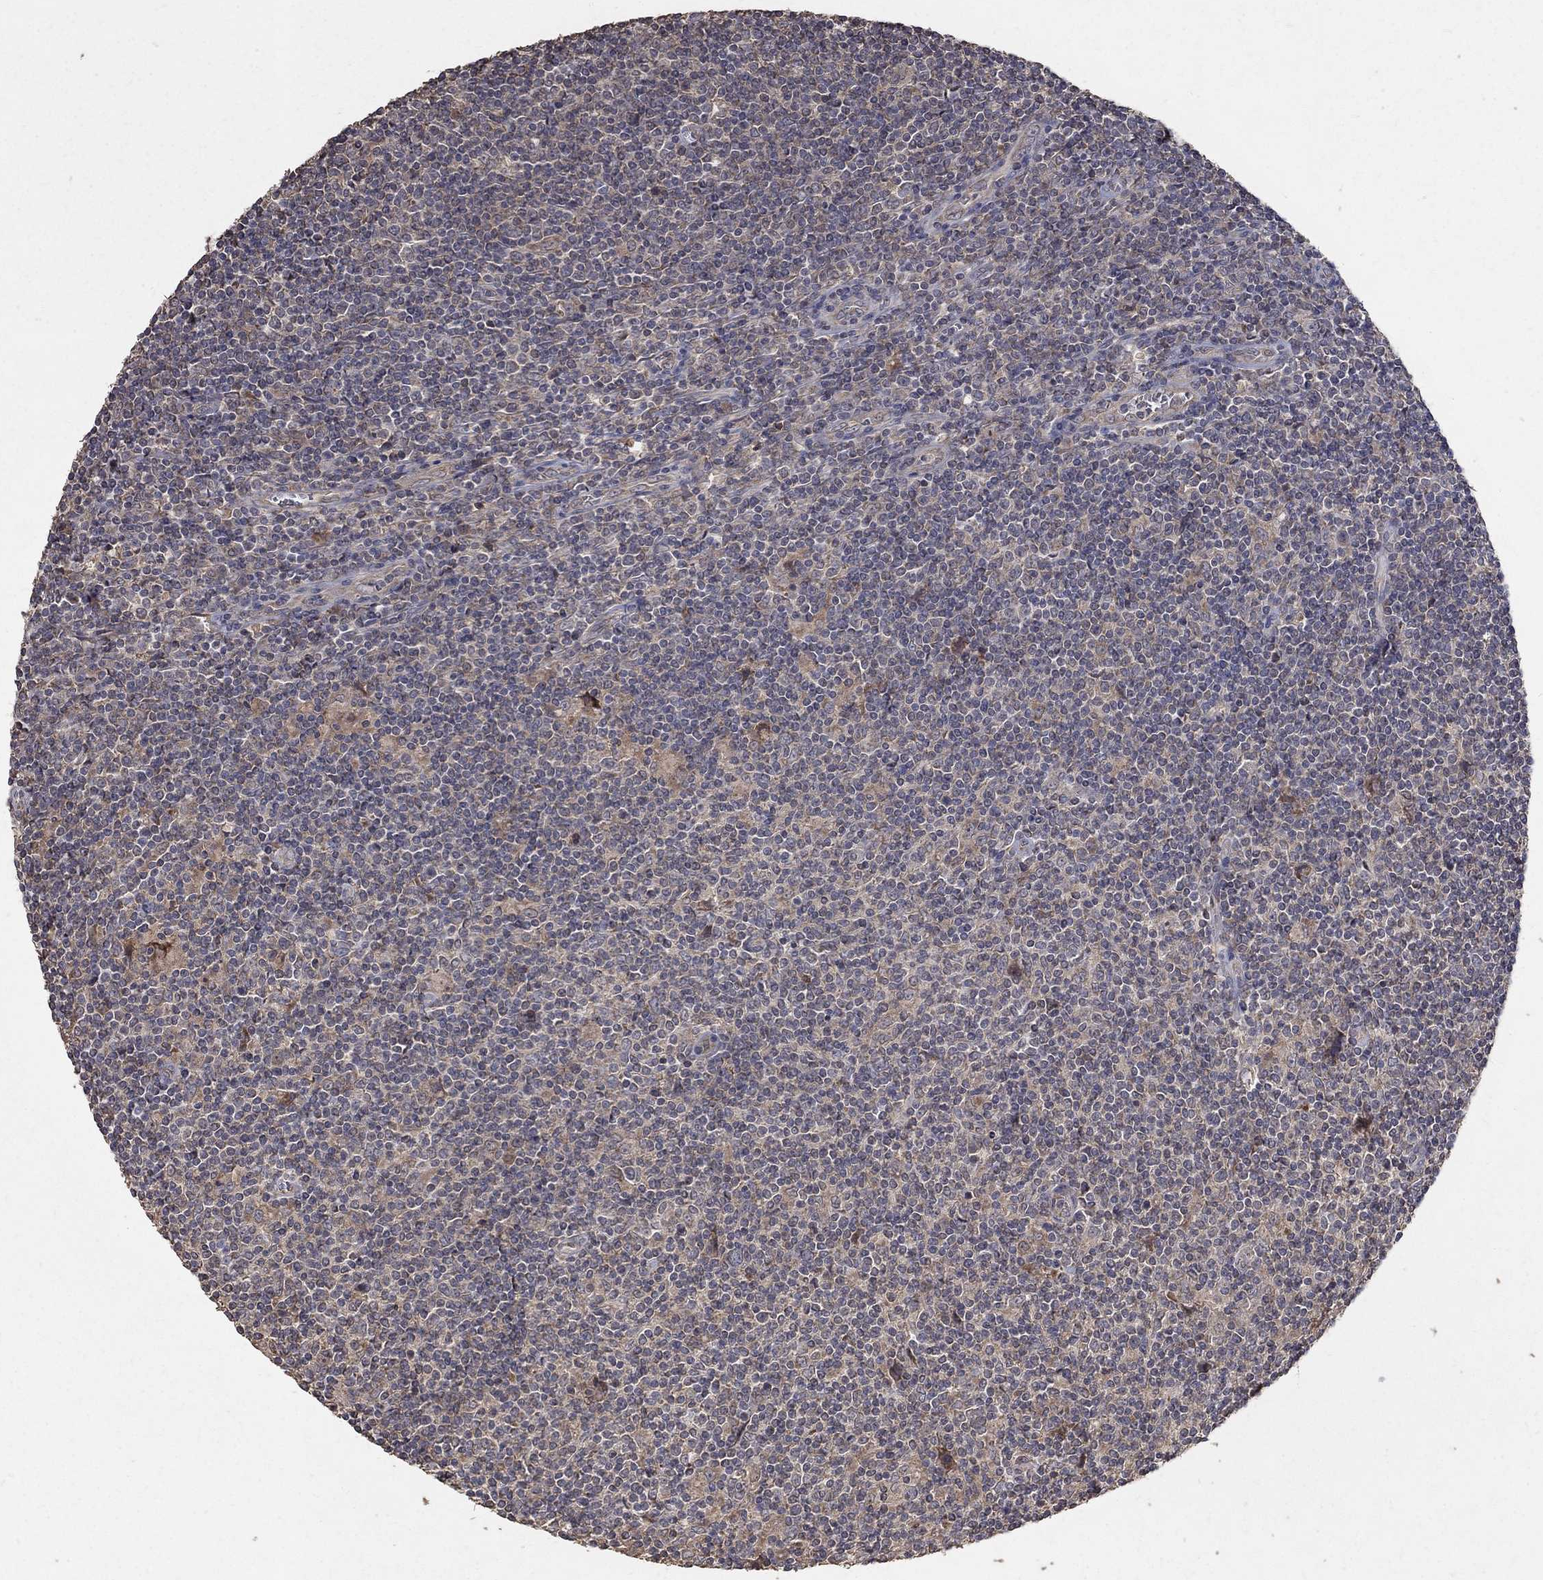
{"staining": {"intensity": "weak", "quantity": ">75%", "location": "cytoplasmic/membranous"}, "tissue": "lymphoma", "cell_type": "Tumor cells", "image_type": "cancer", "snomed": [{"axis": "morphology", "description": "Hodgkin's disease, NOS"}, {"axis": "topography", "description": "Lymph node"}], "caption": "There is low levels of weak cytoplasmic/membranous expression in tumor cells of lymphoma, as demonstrated by immunohistochemical staining (brown color).", "gene": "C17orf75", "patient": {"sex": "male", "age": 40}}